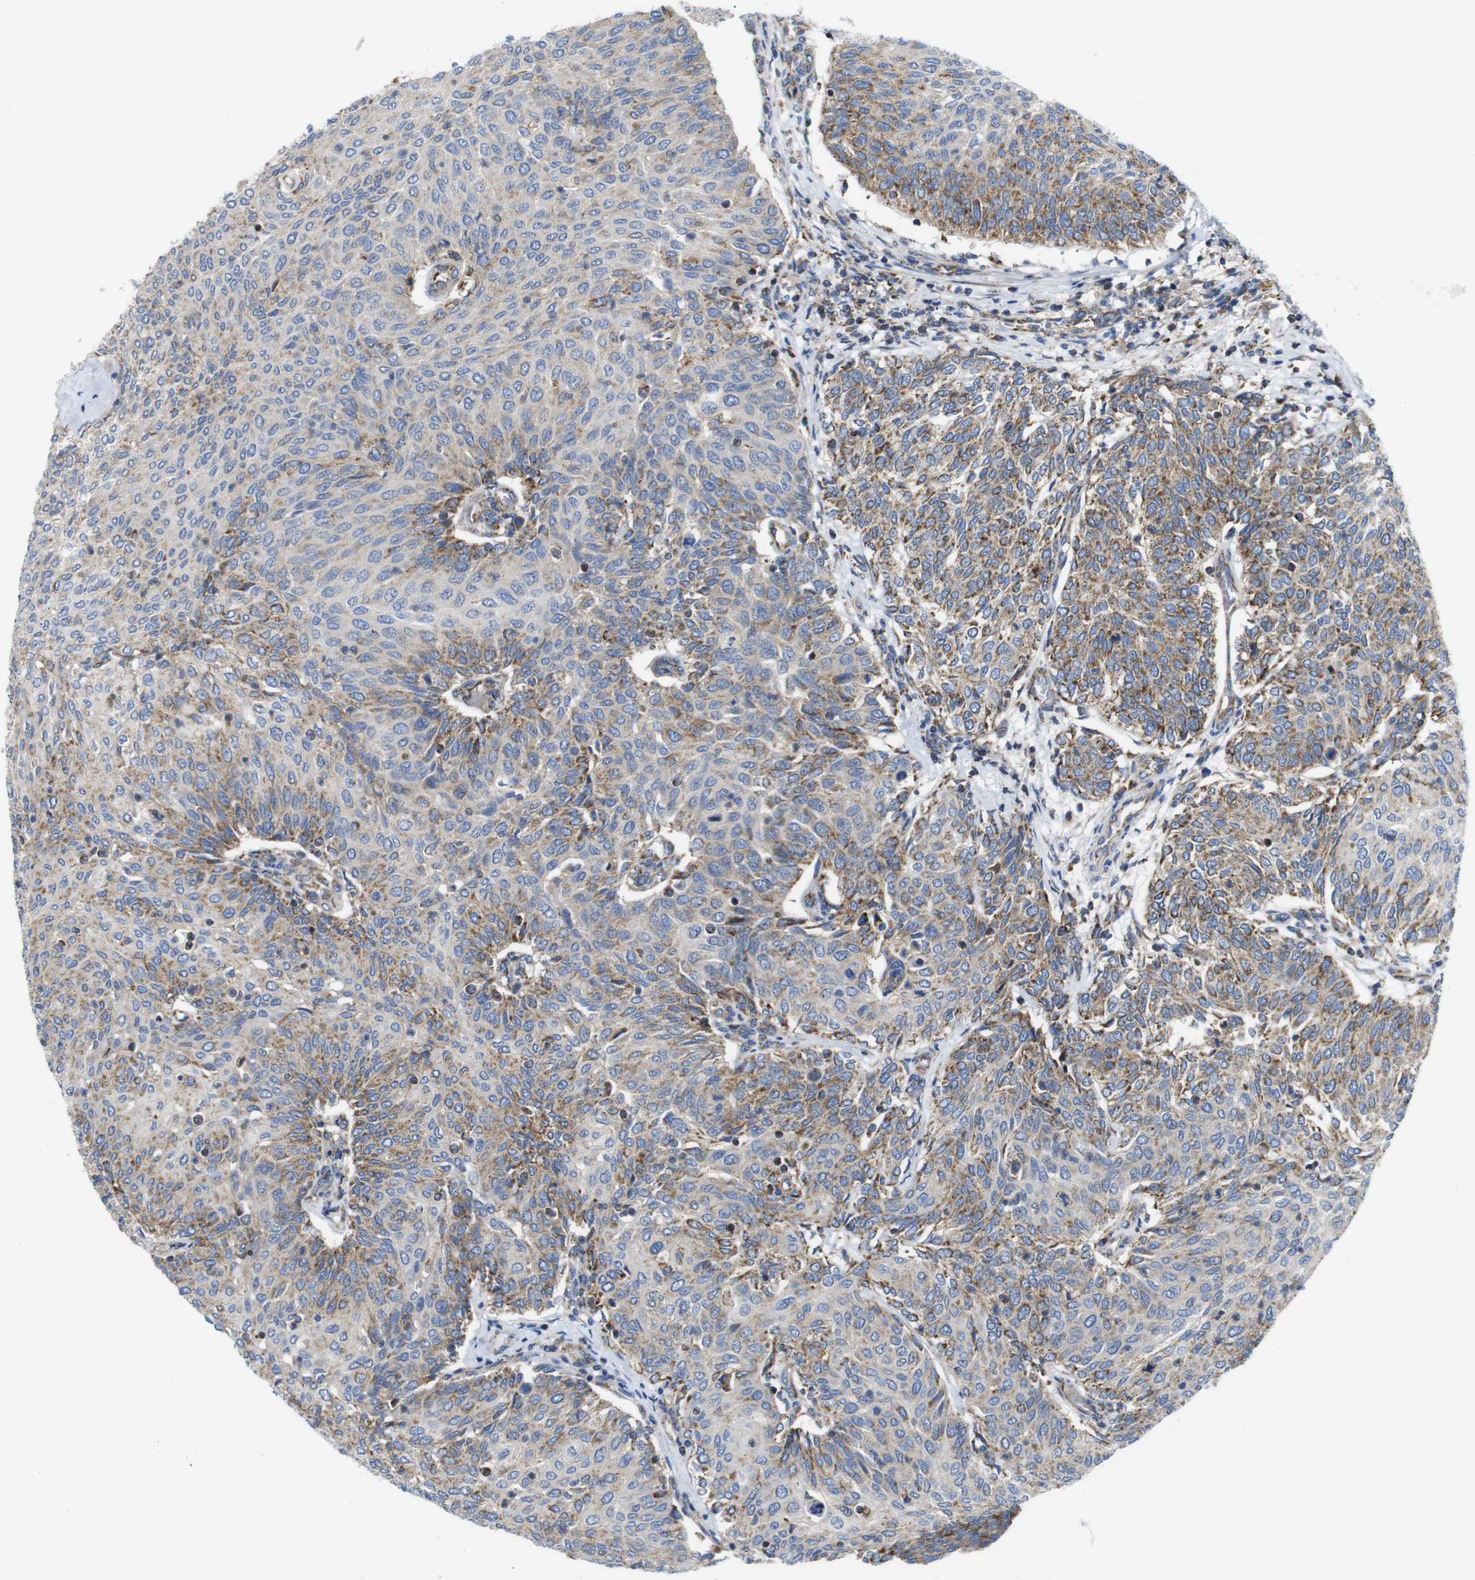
{"staining": {"intensity": "moderate", "quantity": "25%-75%", "location": "cytoplasmic/membranous"}, "tissue": "urothelial cancer", "cell_type": "Tumor cells", "image_type": "cancer", "snomed": [{"axis": "morphology", "description": "Urothelial carcinoma, Low grade"}, {"axis": "topography", "description": "Urinary bladder"}], "caption": "Tumor cells demonstrate moderate cytoplasmic/membranous positivity in about 25%-75% of cells in urothelial cancer.", "gene": "PDCD1LG2", "patient": {"sex": "female", "age": 79}}